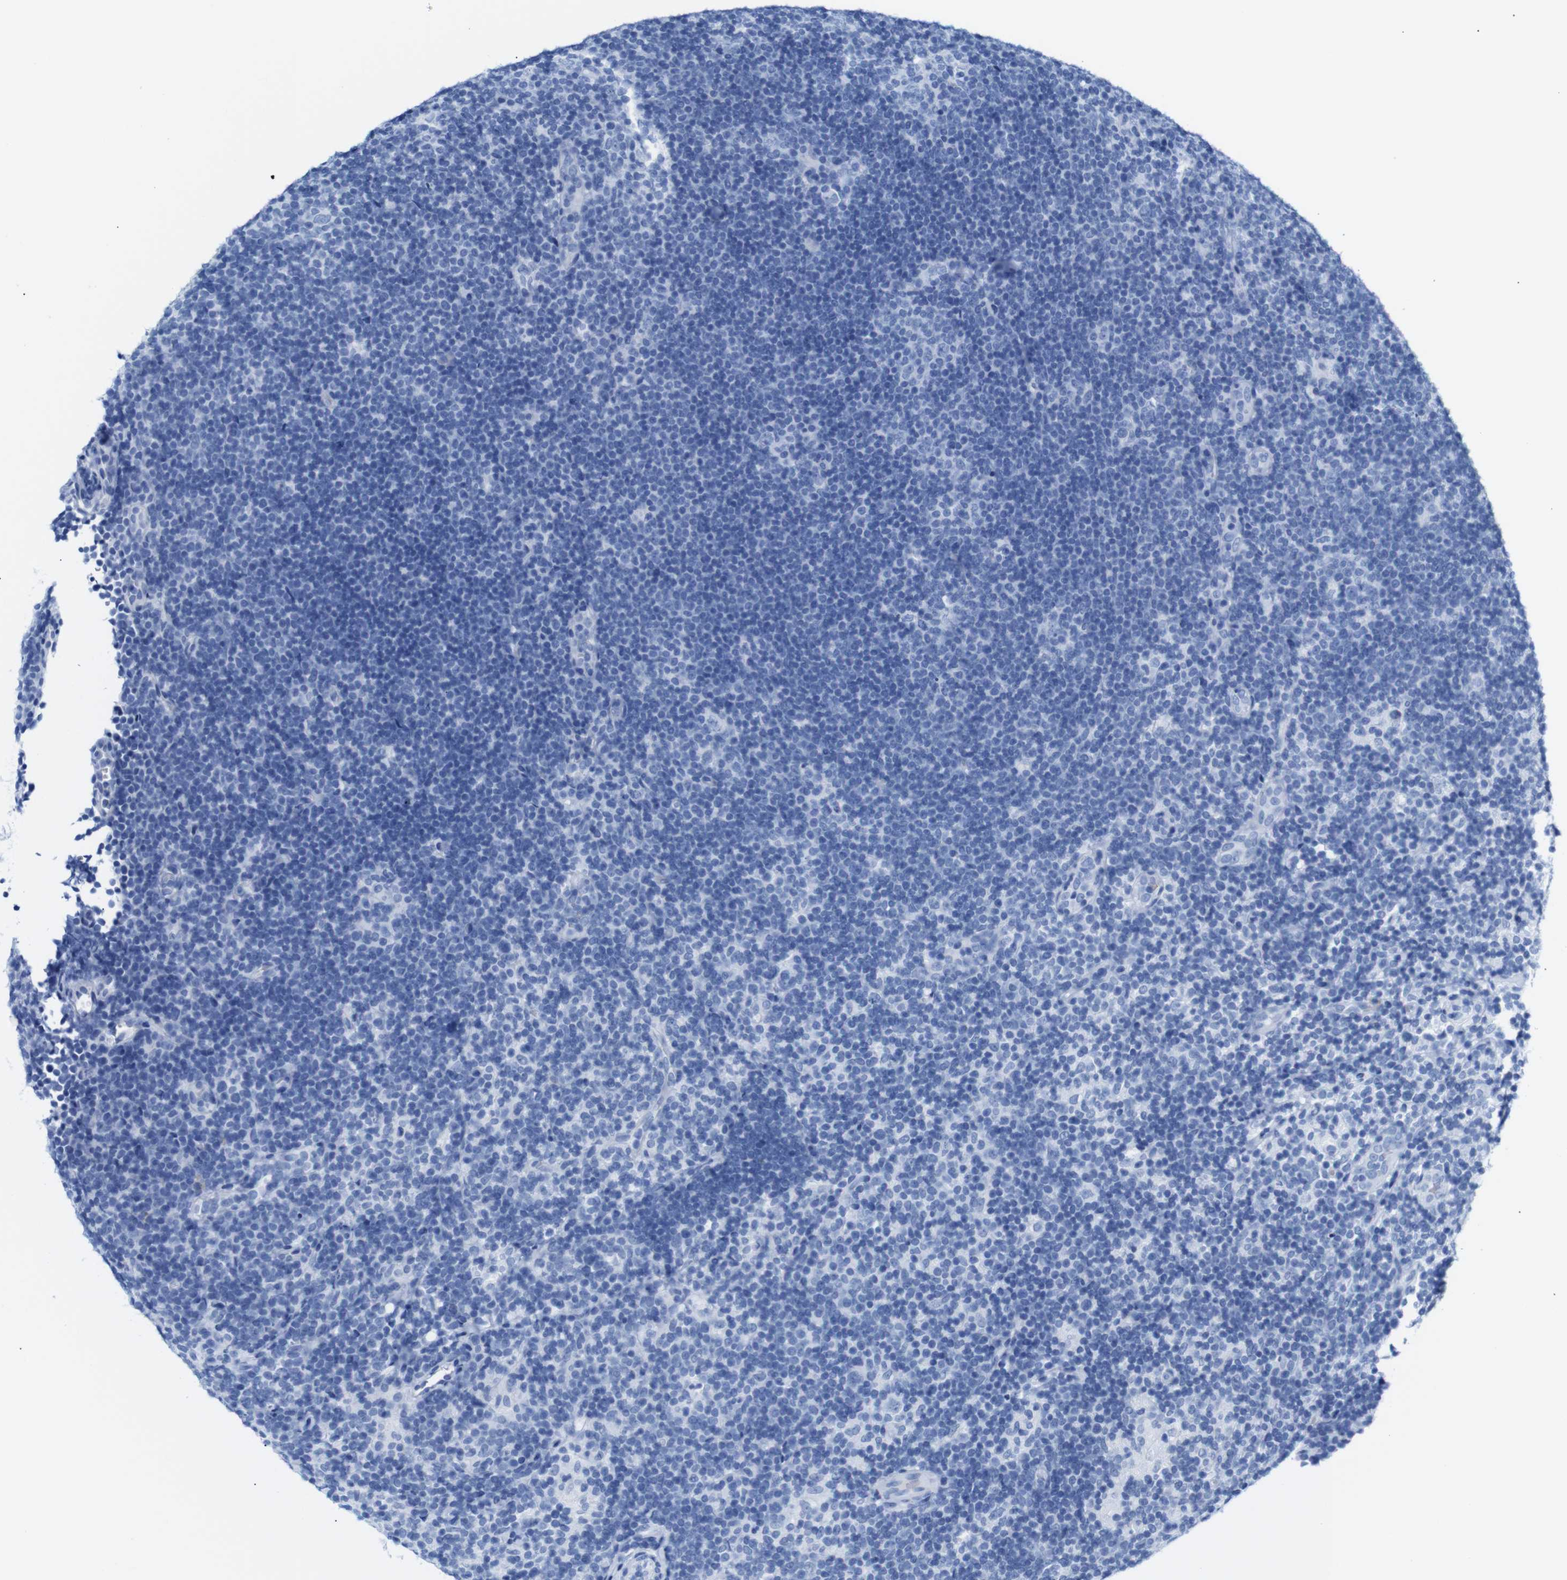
{"staining": {"intensity": "negative", "quantity": "none", "location": "none"}, "tissue": "lymphoma", "cell_type": "Tumor cells", "image_type": "cancer", "snomed": [{"axis": "morphology", "description": "Hodgkin's disease, NOS"}, {"axis": "topography", "description": "Lymph node"}], "caption": "Tumor cells are negative for protein expression in human lymphoma.", "gene": "ERVMER34-1", "patient": {"sex": "female", "age": 57}}